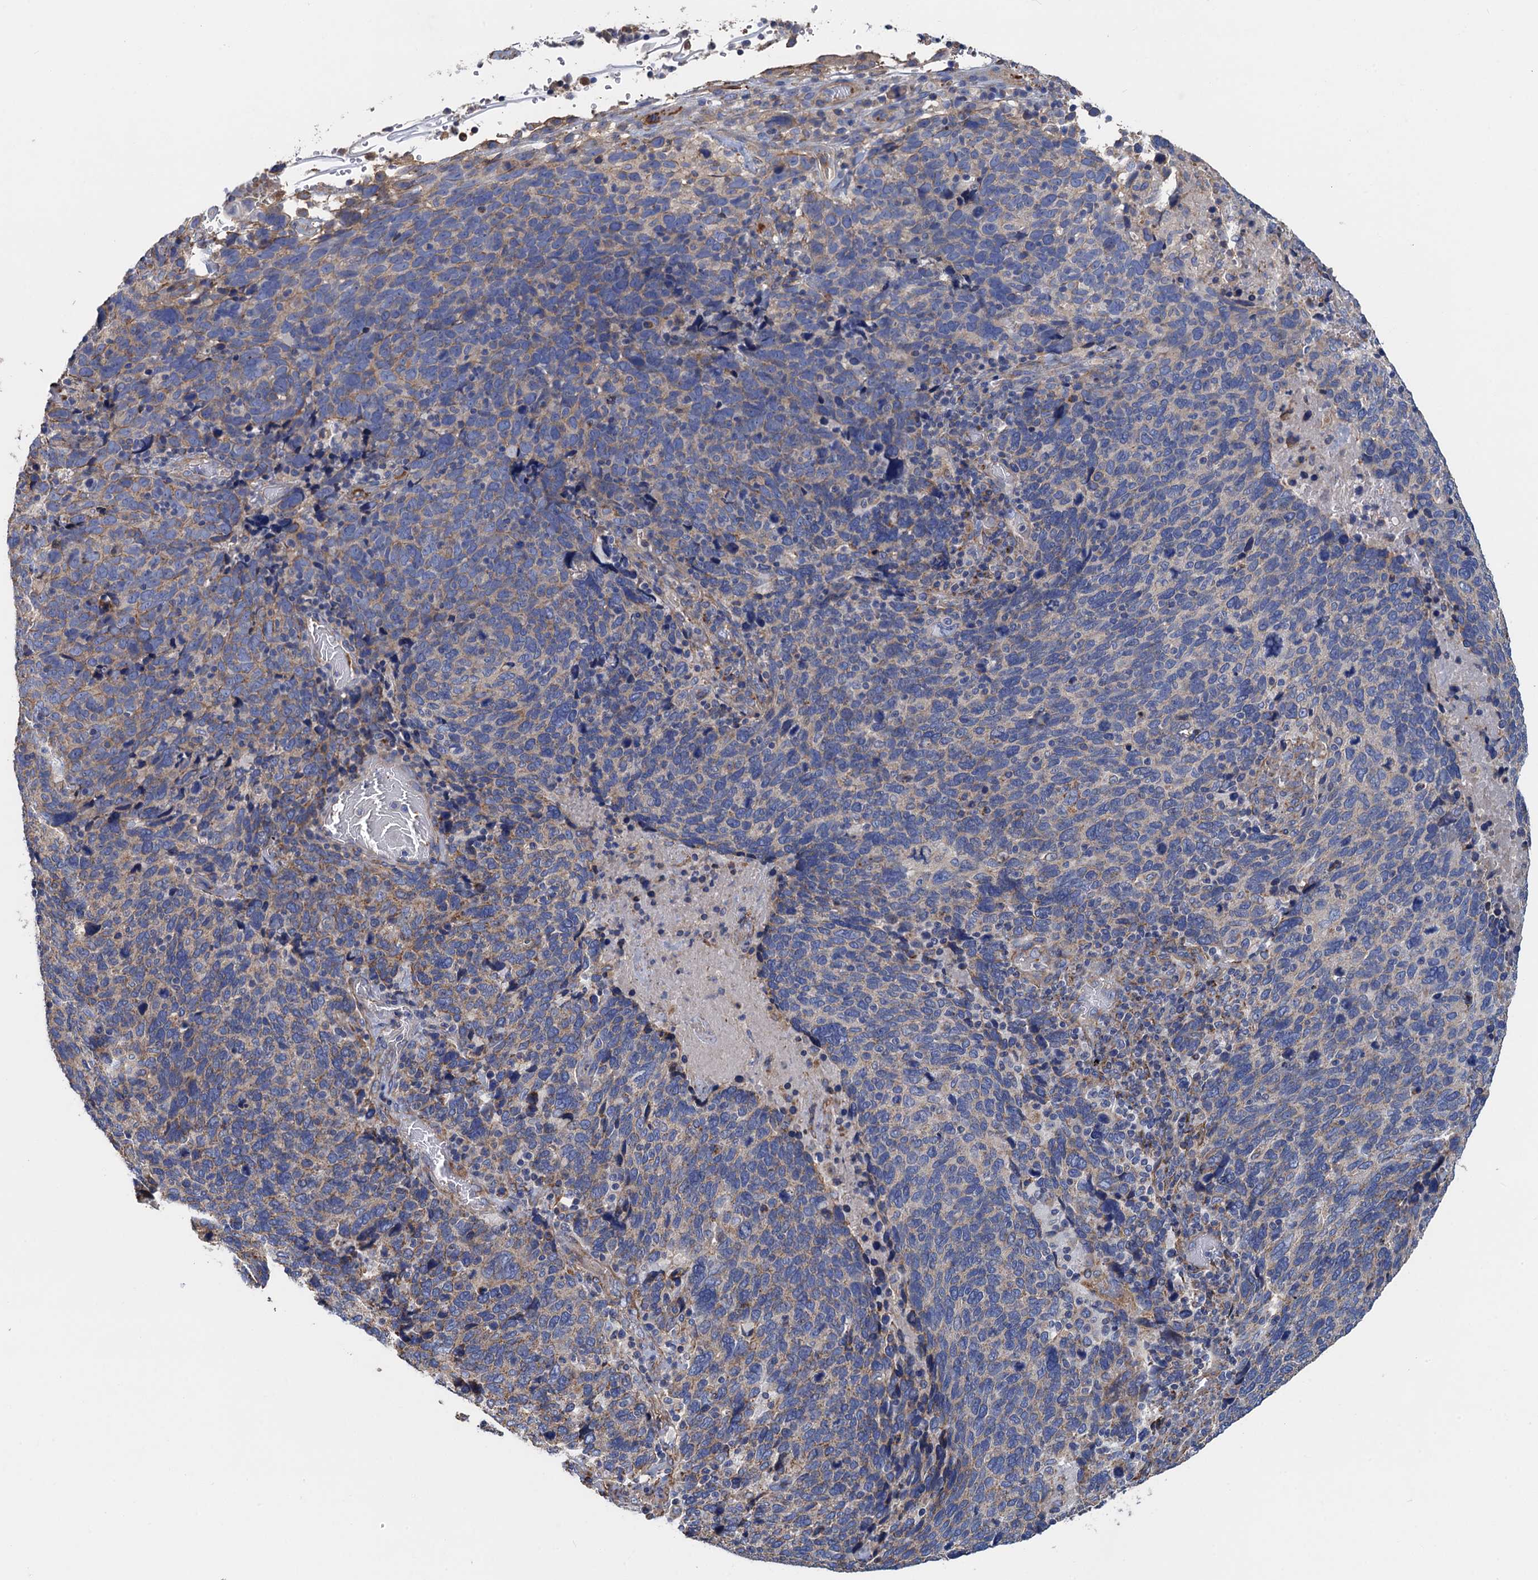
{"staining": {"intensity": "weak", "quantity": "25%-75%", "location": "cytoplasmic/membranous"}, "tissue": "cervical cancer", "cell_type": "Tumor cells", "image_type": "cancer", "snomed": [{"axis": "morphology", "description": "Squamous cell carcinoma, NOS"}, {"axis": "topography", "description": "Cervix"}], "caption": "Immunohistochemical staining of cervical squamous cell carcinoma reveals weak cytoplasmic/membranous protein positivity in approximately 25%-75% of tumor cells.", "gene": "GCSH", "patient": {"sex": "female", "age": 41}}